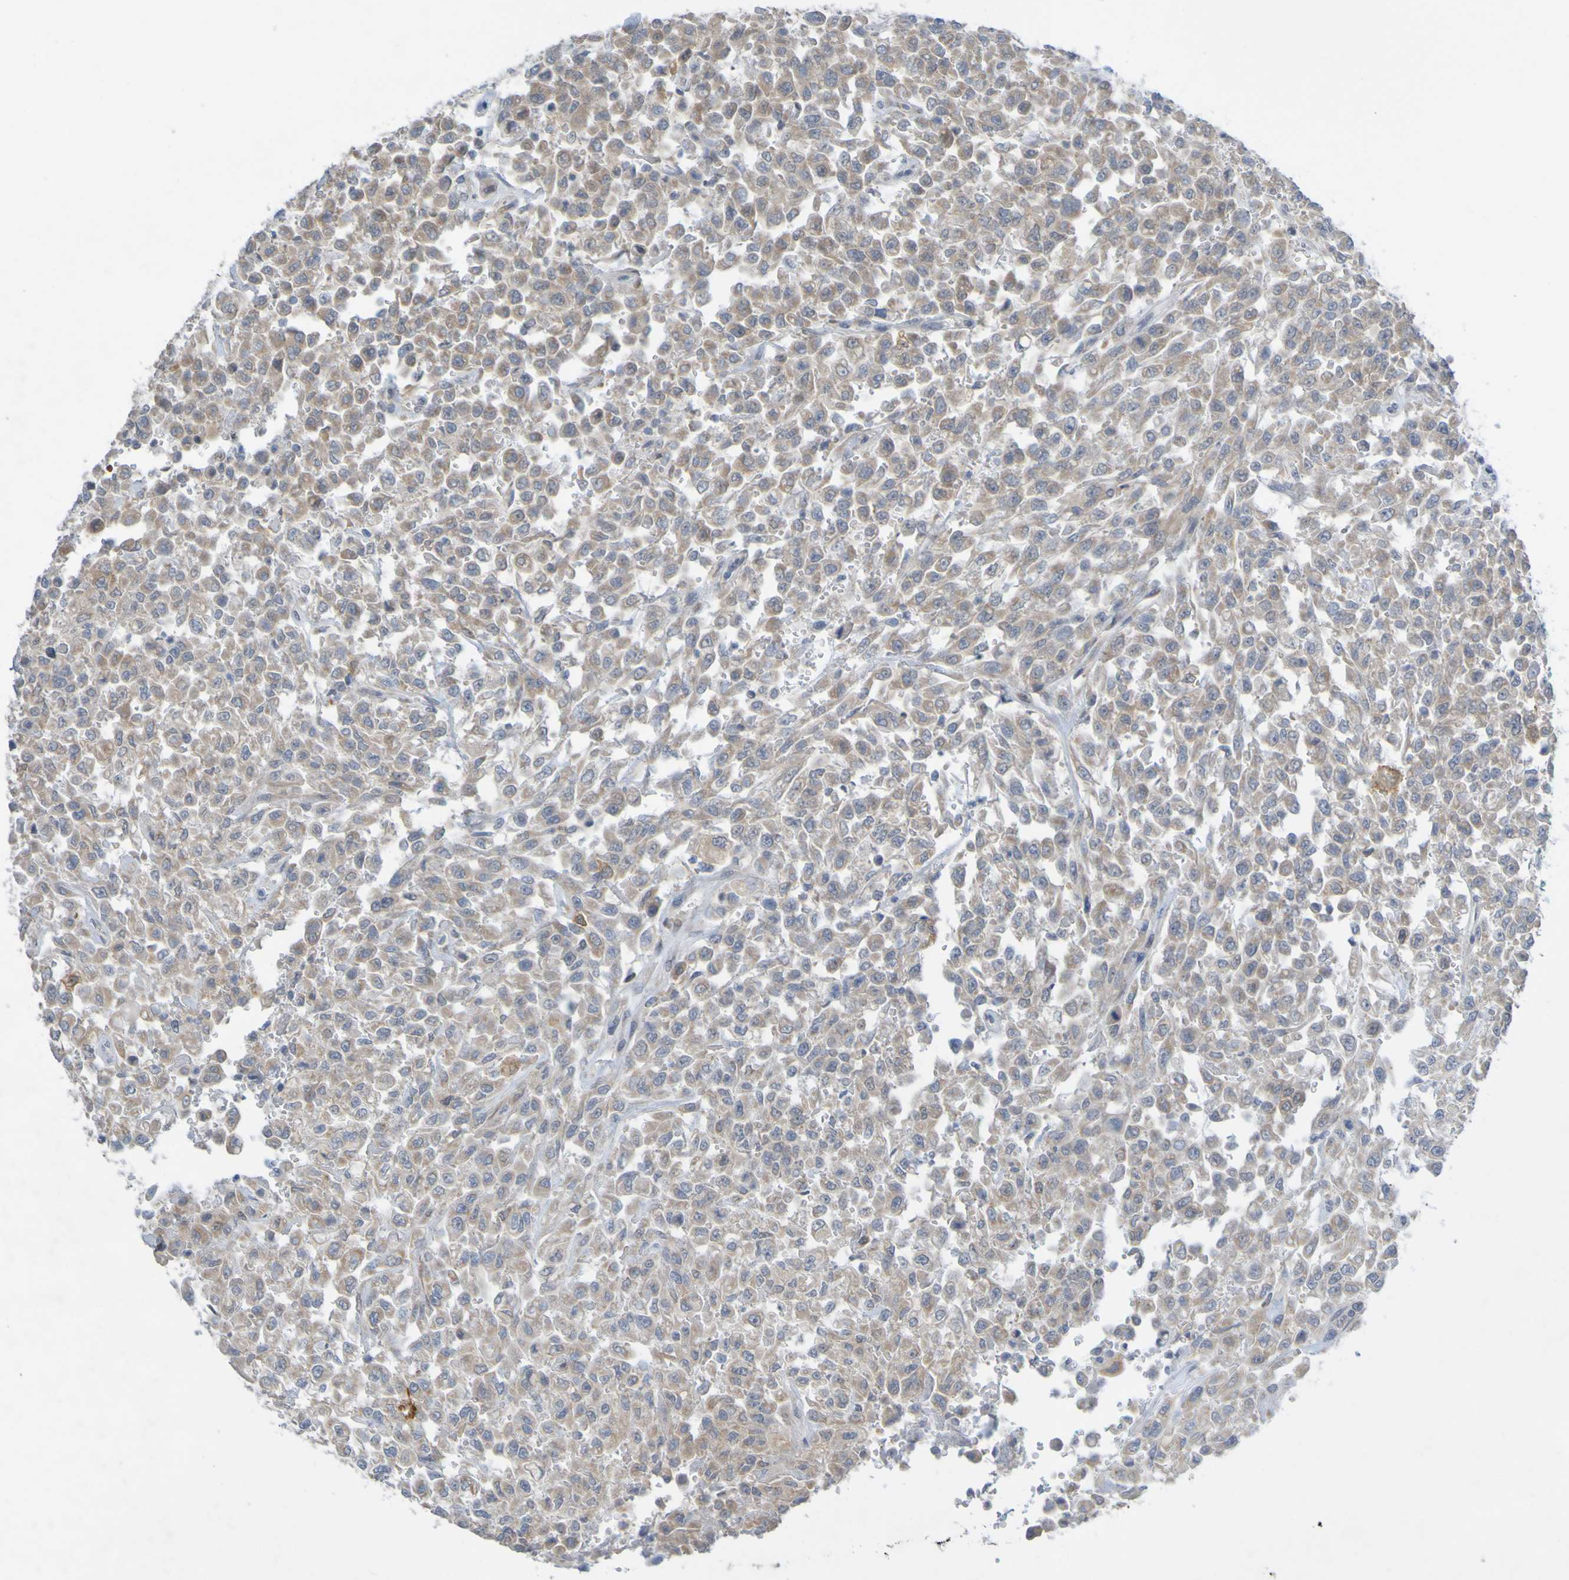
{"staining": {"intensity": "weak", "quantity": ">75%", "location": "cytoplasmic/membranous"}, "tissue": "urothelial cancer", "cell_type": "Tumor cells", "image_type": "cancer", "snomed": [{"axis": "morphology", "description": "Urothelial carcinoma, High grade"}, {"axis": "topography", "description": "Urinary bladder"}], "caption": "Immunohistochemistry (IHC) (DAB) staining of human urothelial cancer demonstrates weak cytoplasmic/membranous protein staining in approximately >75% of tumor cells.", "gene": "LILRB5", "patient": {"sex": "male", "age": 46}}